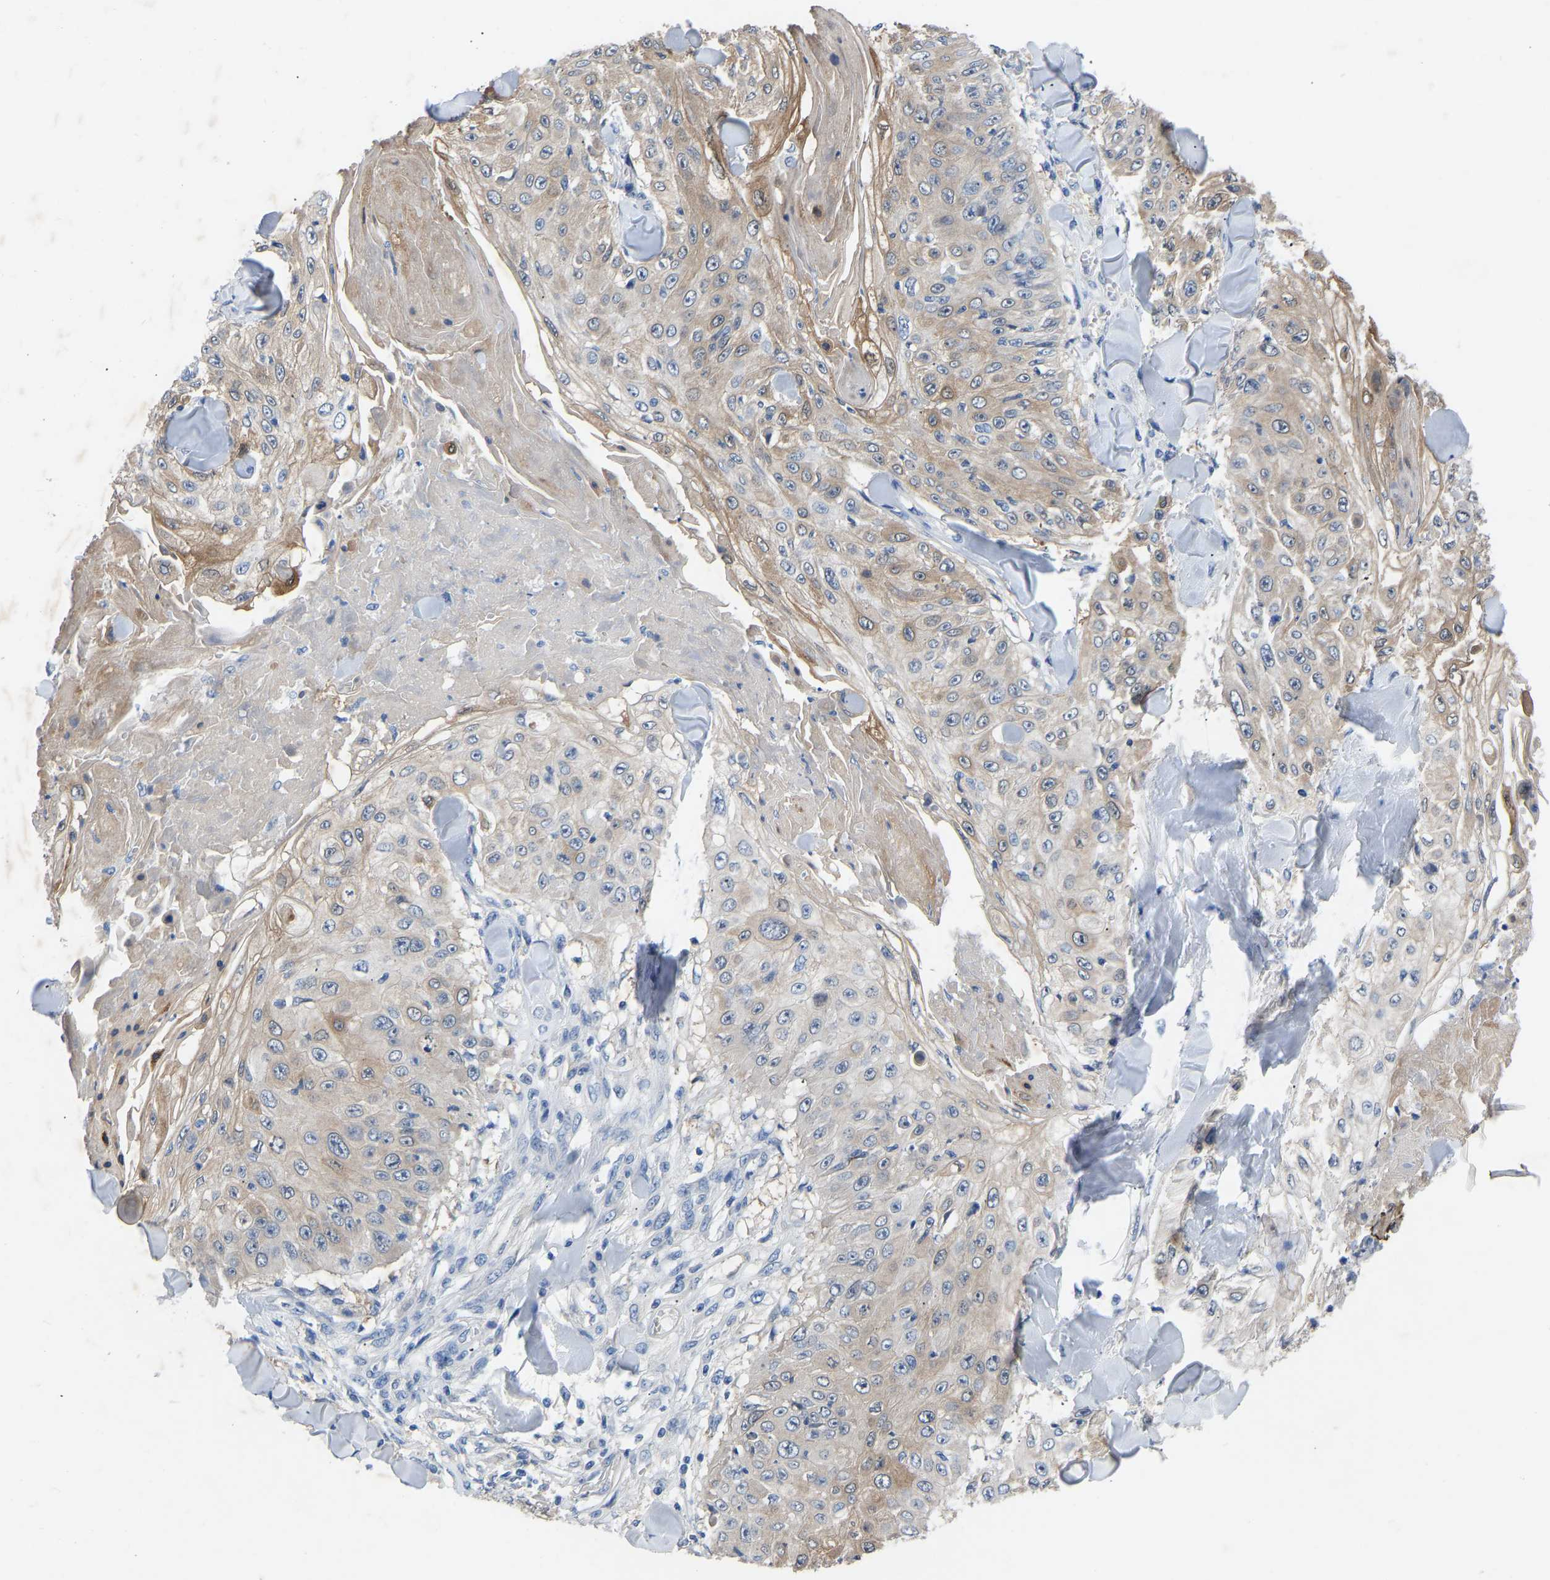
{"staining": {"intensity": "weak", "quantity": ">75%", "location": "cytoplasmic/membranous"}, "tissue": "skin cancer", "cell_type": "Tumor cells", "image_type": "cancer", "snomed": [{"axis": "morphology", "description": "Squamous cell carcinoma, NOS"}, {"axis": "topography", "description": "Skin"}], "caption": "An immunohistochemistry micrograph of neoplastic tissue is shown. Protein staining in brown highlights weak cytoplasmic/membranous positivity in squamous cell carcinoma (skin) within tumor cells.", "gene": "RBP1", "patient": {"sex": "male", "age": 86}}